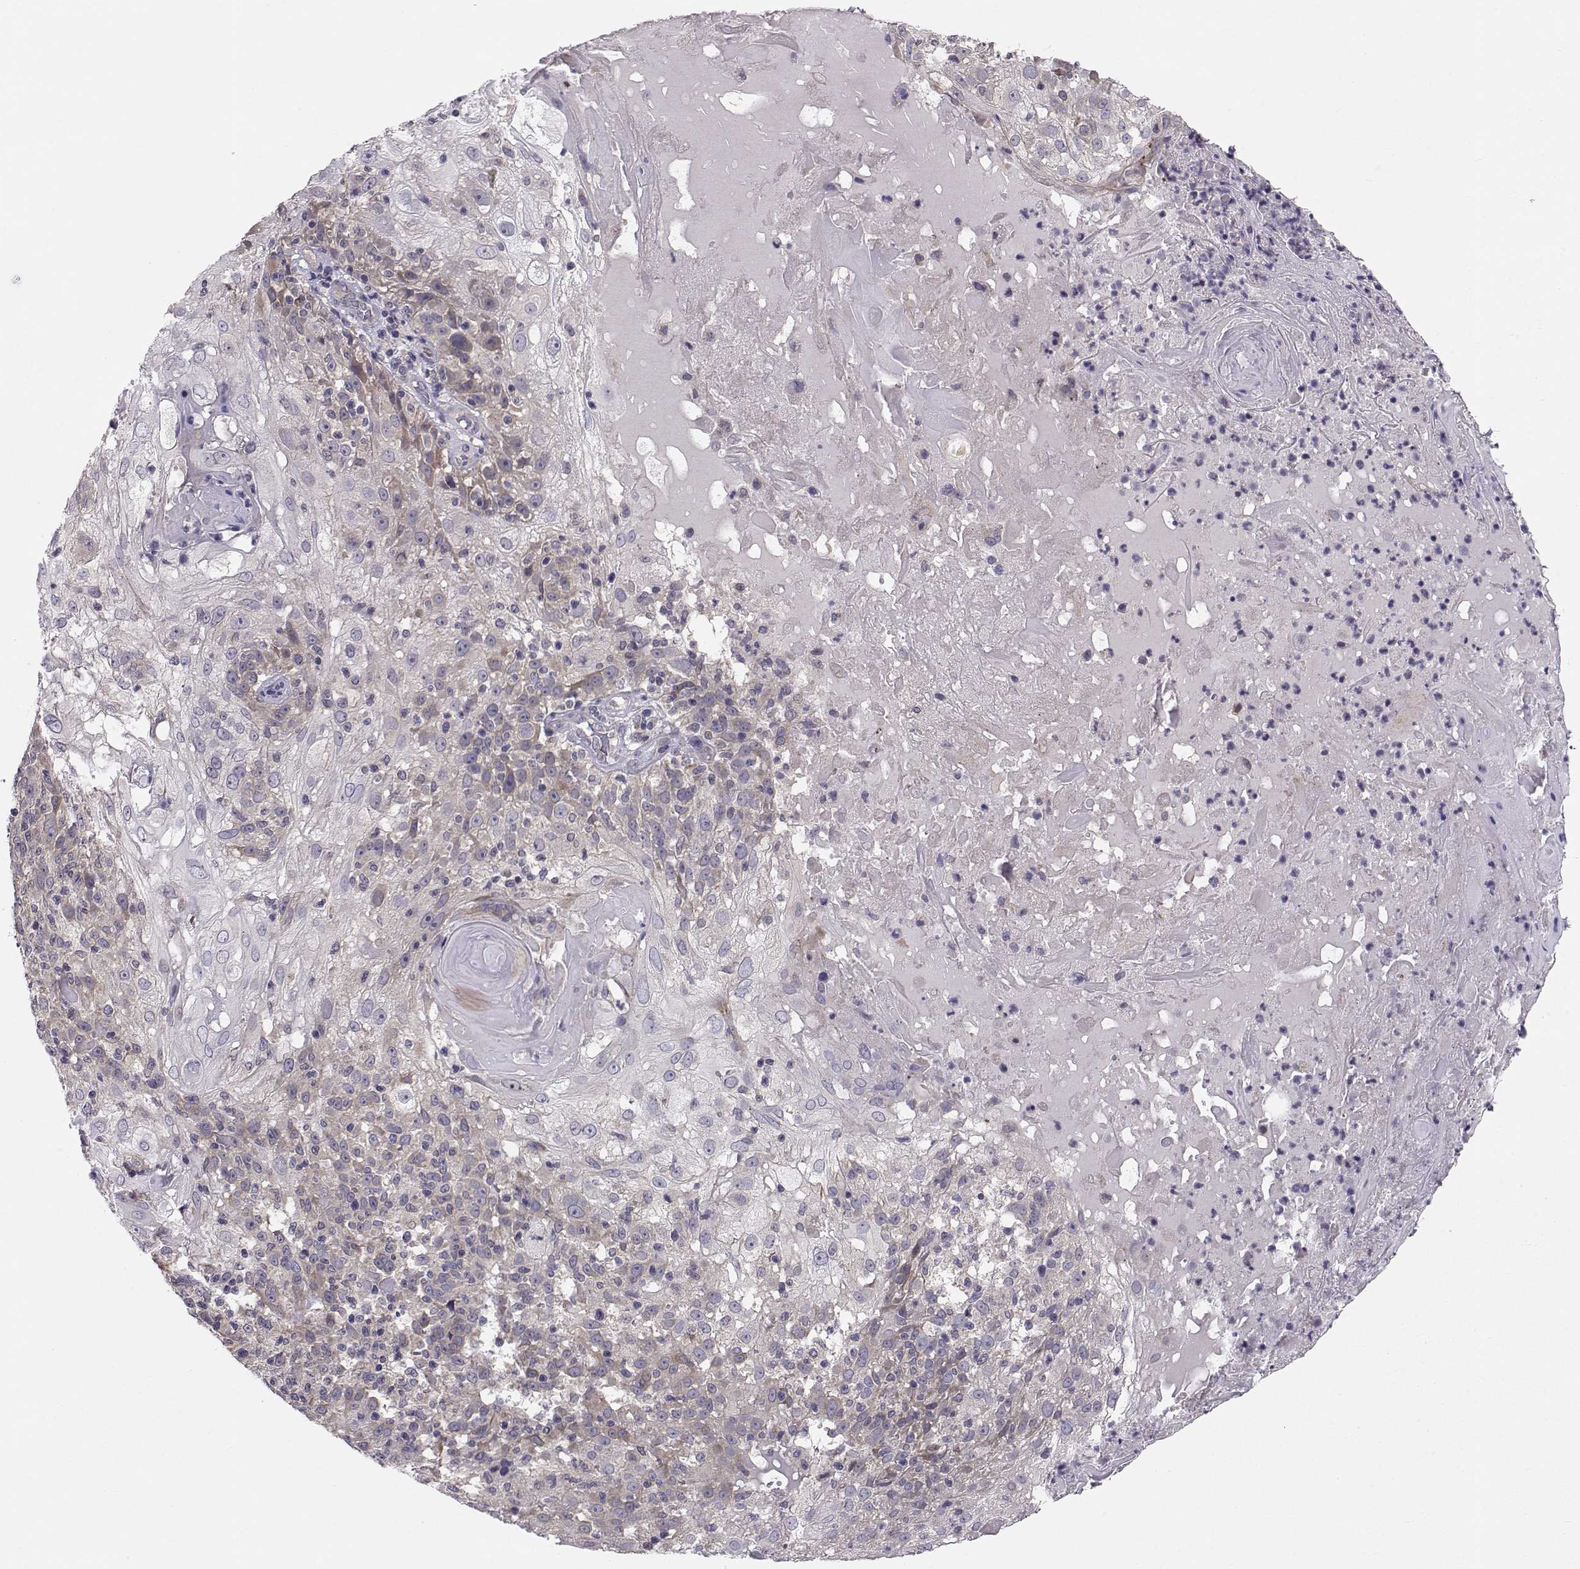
{"staining": {"intensity": "weak", "quantity": "<25%", "location": "cytoplasmic/membranous"}, "tissue": "skin cancer", "cell_type": "Tumor cells", "image_type": "cancer", "snomed": [{"axis": "morphology", "description": "Normal tissue, NOS"}, {"axis": "morphology", "description": "Squamous cell carcinoma, NOS"}, {"axis": "topography", "description": "Skin"}], "caption": "DAB immunohistochemical staining of squamous cell carcinoma (skin) shows no significant positivity in tumor cells.", "gene": "PEX5L", "patient": {"sex": "female", "age": 83}}